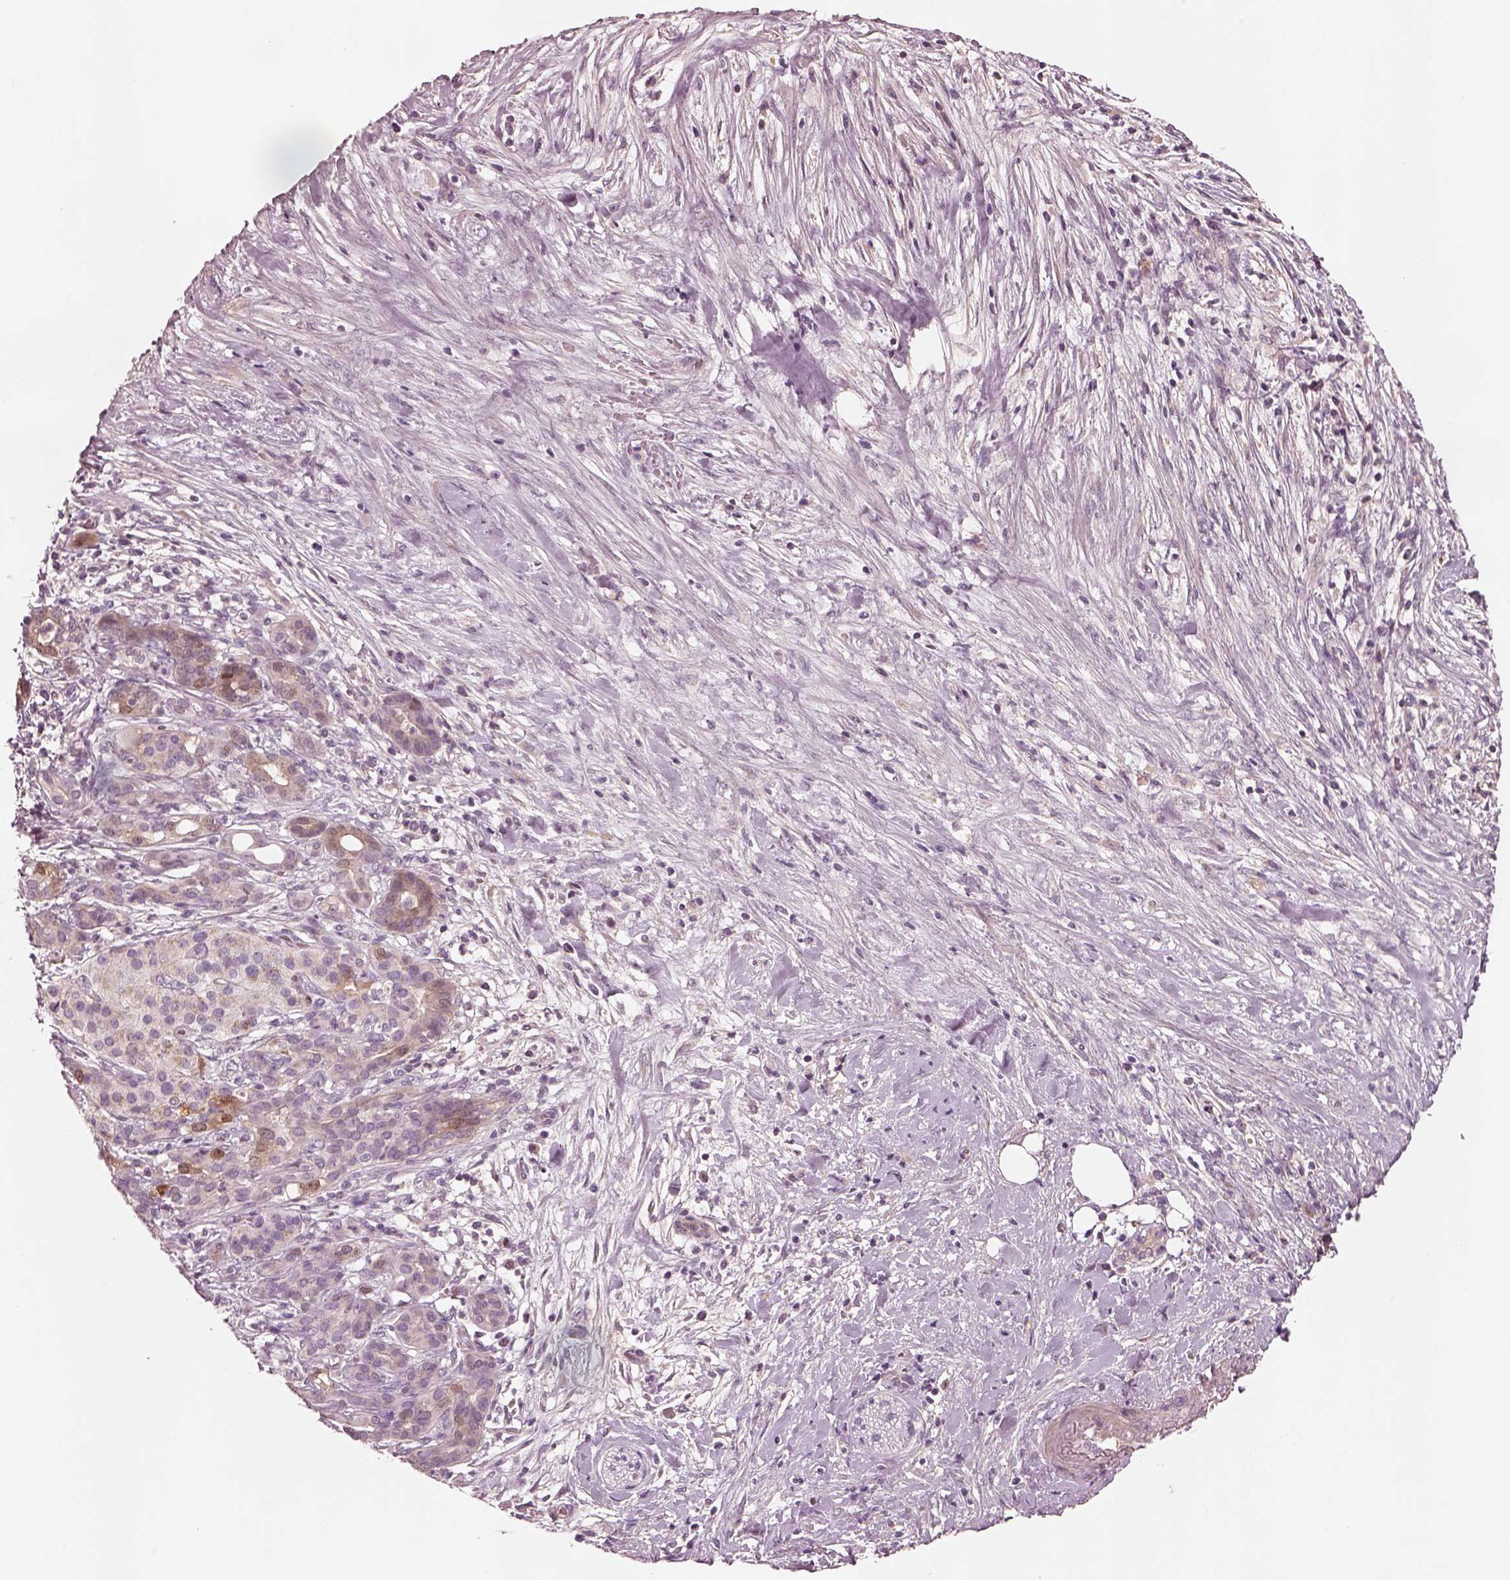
{"staining": {"intensity": "moderate", "quantity": "25%-75%", "location": "cytoplasmic/membranous"}, "tissue": "pancreatic cancer", "cell_type": "Tumor cells", "image_type": "cancer", "snomed": [{"axis": "morphology", "description": "Adenocarcinoma, NOS"}, {"axis": "topography", "description": "Pancreas"}], "caption": "Immunohistochemistry image of pancreatic adenocarcinoma stained for a protein (brown), which exhibits medium levels of moderate cytoplasmic/membranous staining in approximately 25%-75% of tumor cells.", "gene": "SDCBP2", "patient": {"sex": "male", "age": 44}}